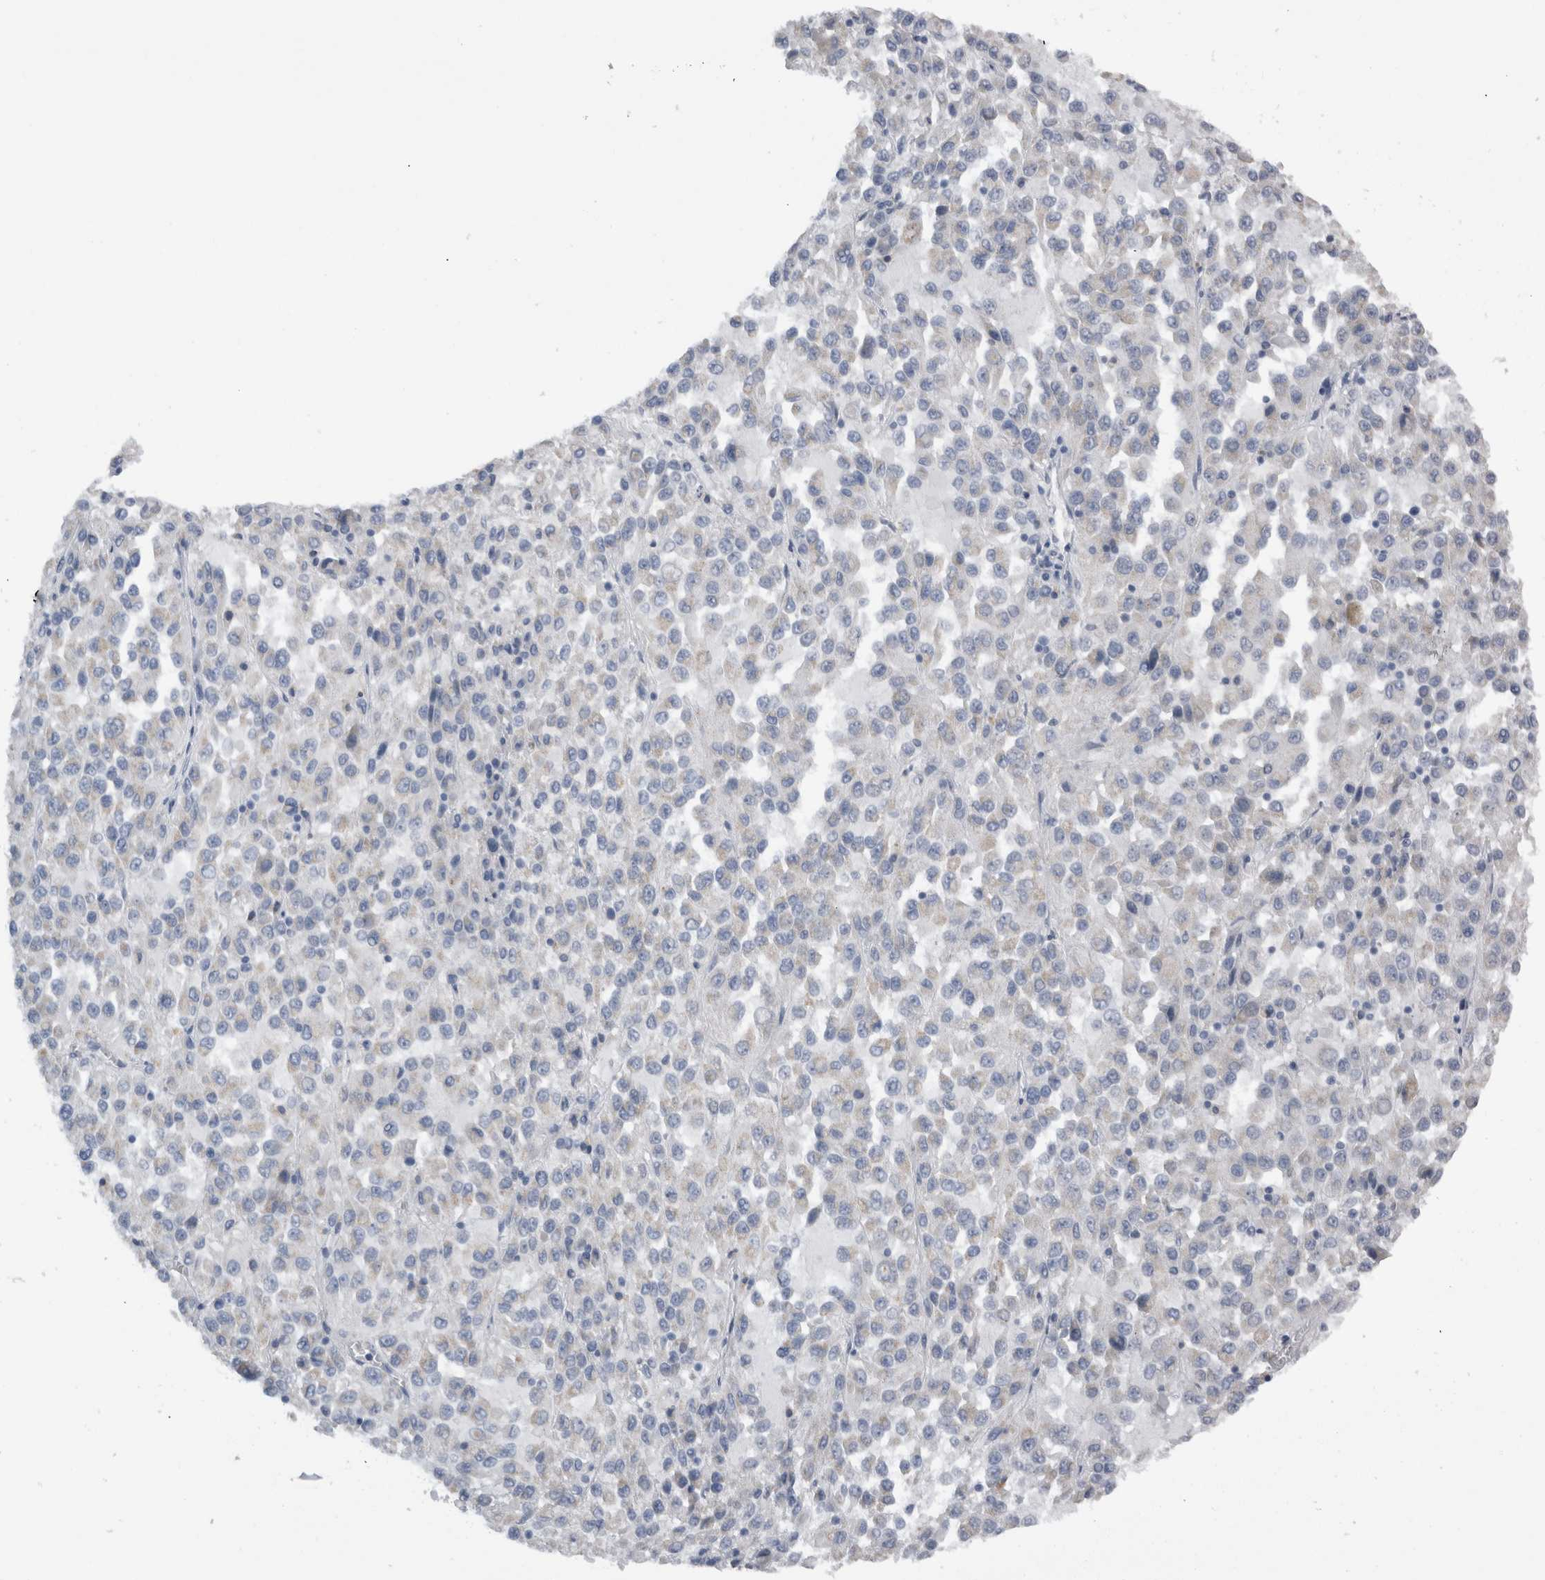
{"staining": {"intensity": "negative", "quantity": "none", "location": "none"}, "tissue": "melanoma", "cell_type": "Tumor cells", "image_type": "cancer", "snomed": [{"axis": "morphology", "description": "Malignant melanoma, Metastatic site"}, {"axis": "topography", "description": "Lung"}], "caption": "Histopathology image shows no protein staining in tumor cells of malignant melanoma (metastatic site) tissue.", "gene": "DHRS4", "patient": {"sex": "male", "age": 64}}